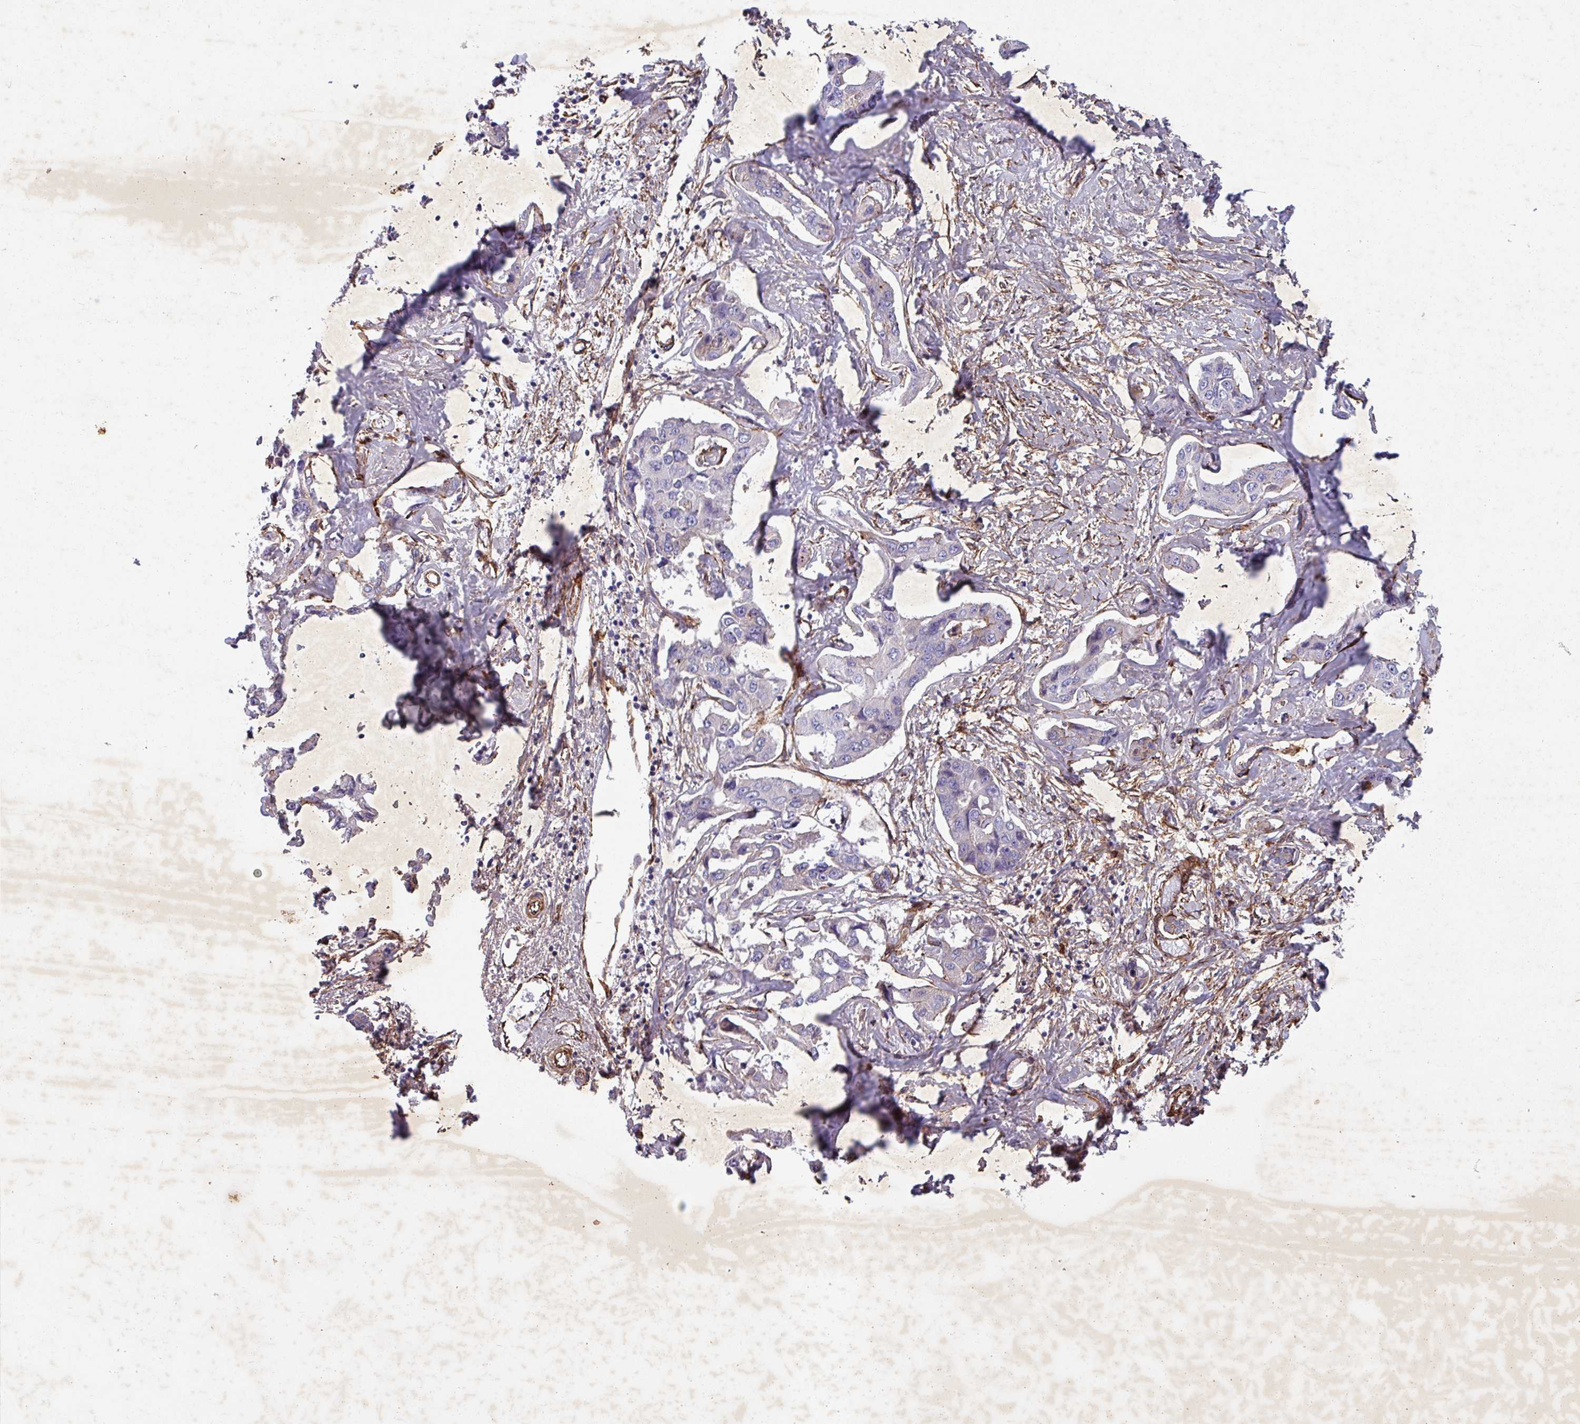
{"staining": {"intensity": "negative", "quantity": "none", "location": "none"}, "tissue": "liver cancer", "cell_type": "Tumor cells", "image_type": "cancer", "snomed": [{"axis": "morphology", "description": "Cholangiocarcinoma"}, {"axis": "topography", "description": "Liver"}], "caption": "The photomicrograph displays no staining of tumor cells in liver cancer (cholangiocarcinoma).", "gene": "ATP2C2", "patient": {"sex": "male", "age": 59}}